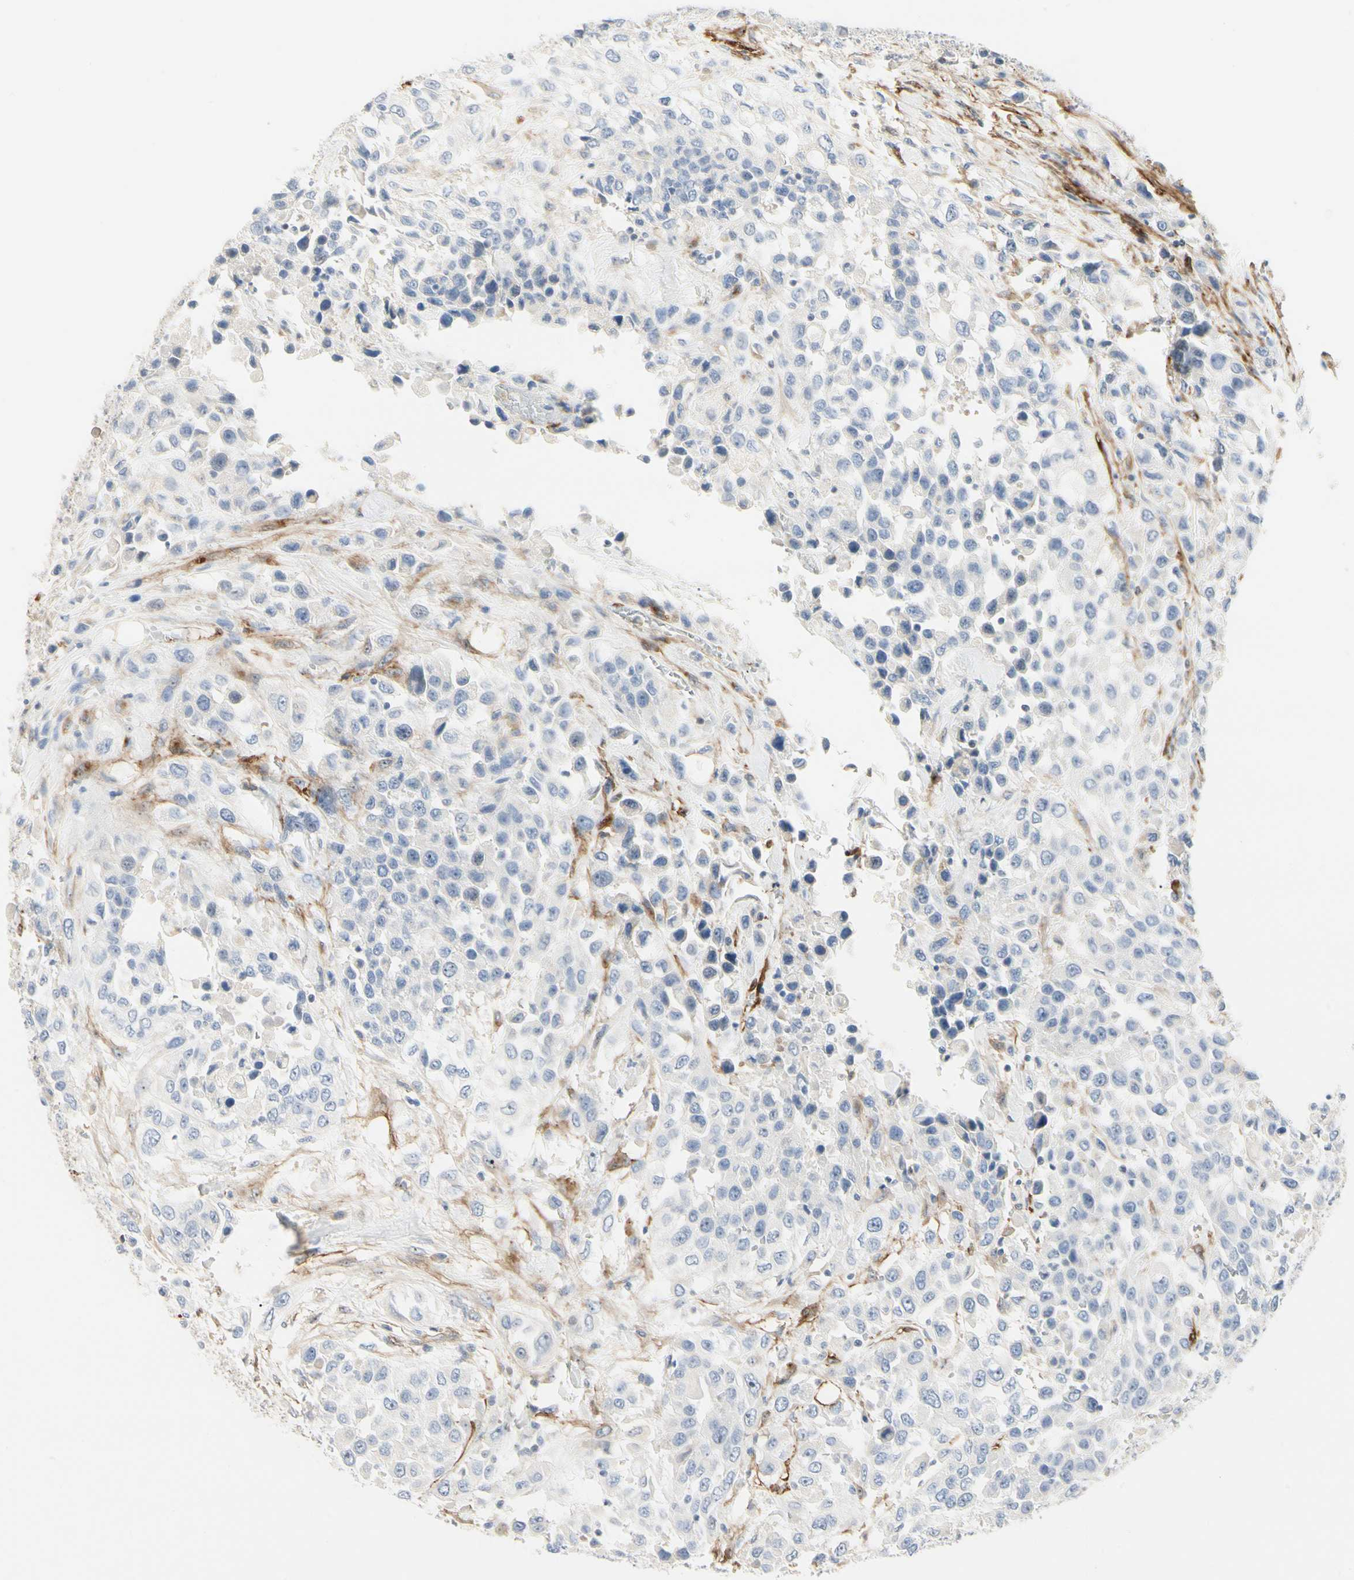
{"staining": {"intensity": "negative", "quantity": "none", "location": "none"}, "tissue": "urothelial cancer", "cell_type": "Tumor cells", "image_type": "cancer", "snomed": [{"axis": "morphology", "description": "Urothelial carcinoma, High grade"}, {"axis": "topography", "description": "Urinary bladder"}], "caption": "This is a photomicrograph of immunohistochemistry staining of high-grade urothelial carcinoma, which shows no staining in tumor cells.", "gene": "GGT5", "patient": {"sex": "female", "age": 80}}